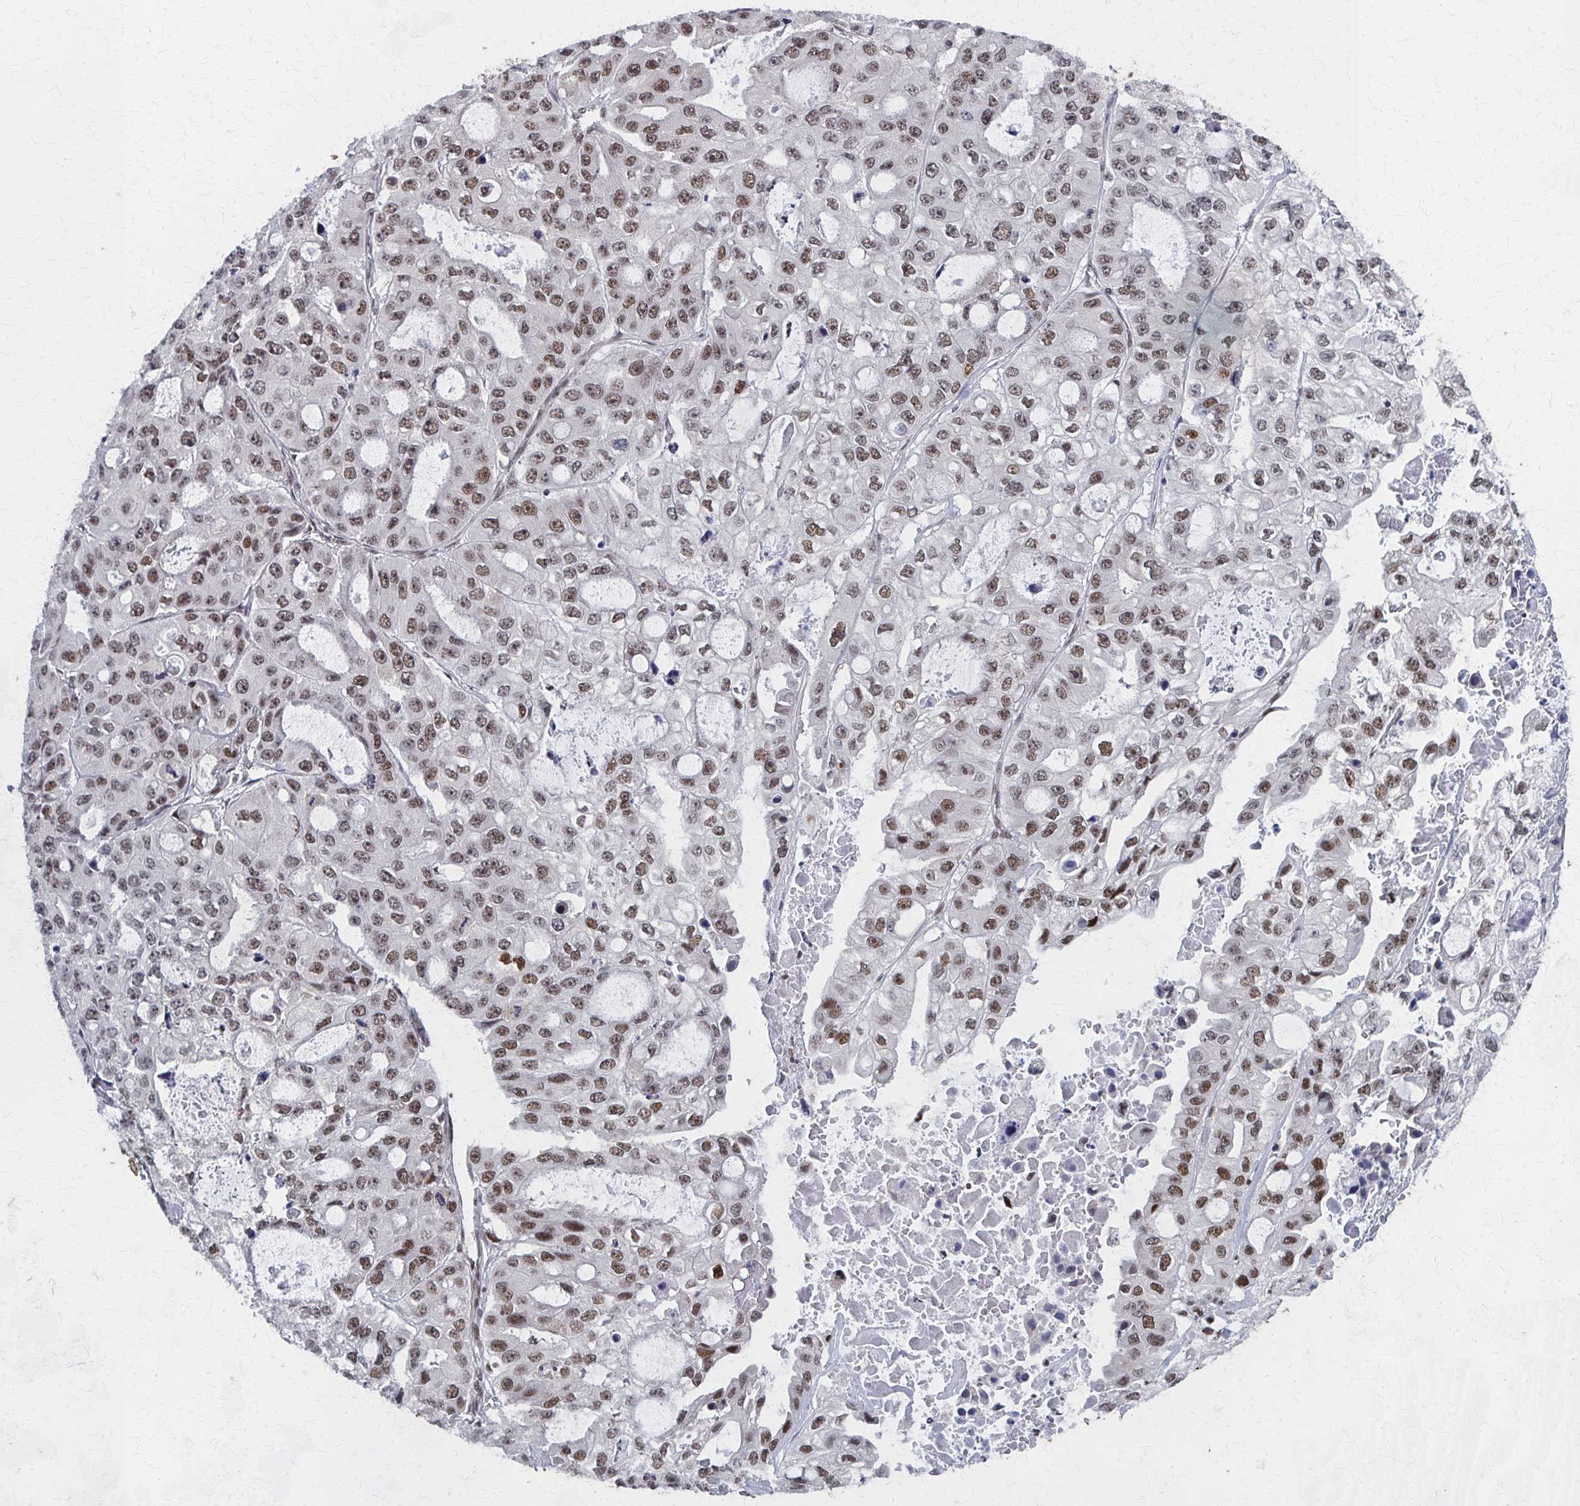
{"staining": {"intensity": "moderate", "quantity": "25%-75%", "location": "nuclear"}, "tissue": "ovarian cancer", "cell_type": "Tumor cells", "image_type": "cancer", "snomed": [{"axis": "morphology", "description": "Cystadenocarcinoma, serous, NOS"}, {"axis": "topography", "description": "Ovary"}], "caption": "About 25%-75% of tumor cells in human ovarian cancer show moderate nuclear protein expression as visualized by brown immunohistochemical staining.", "gene": "GTF2B", "patient": {"sex": "female", "age": 56}}